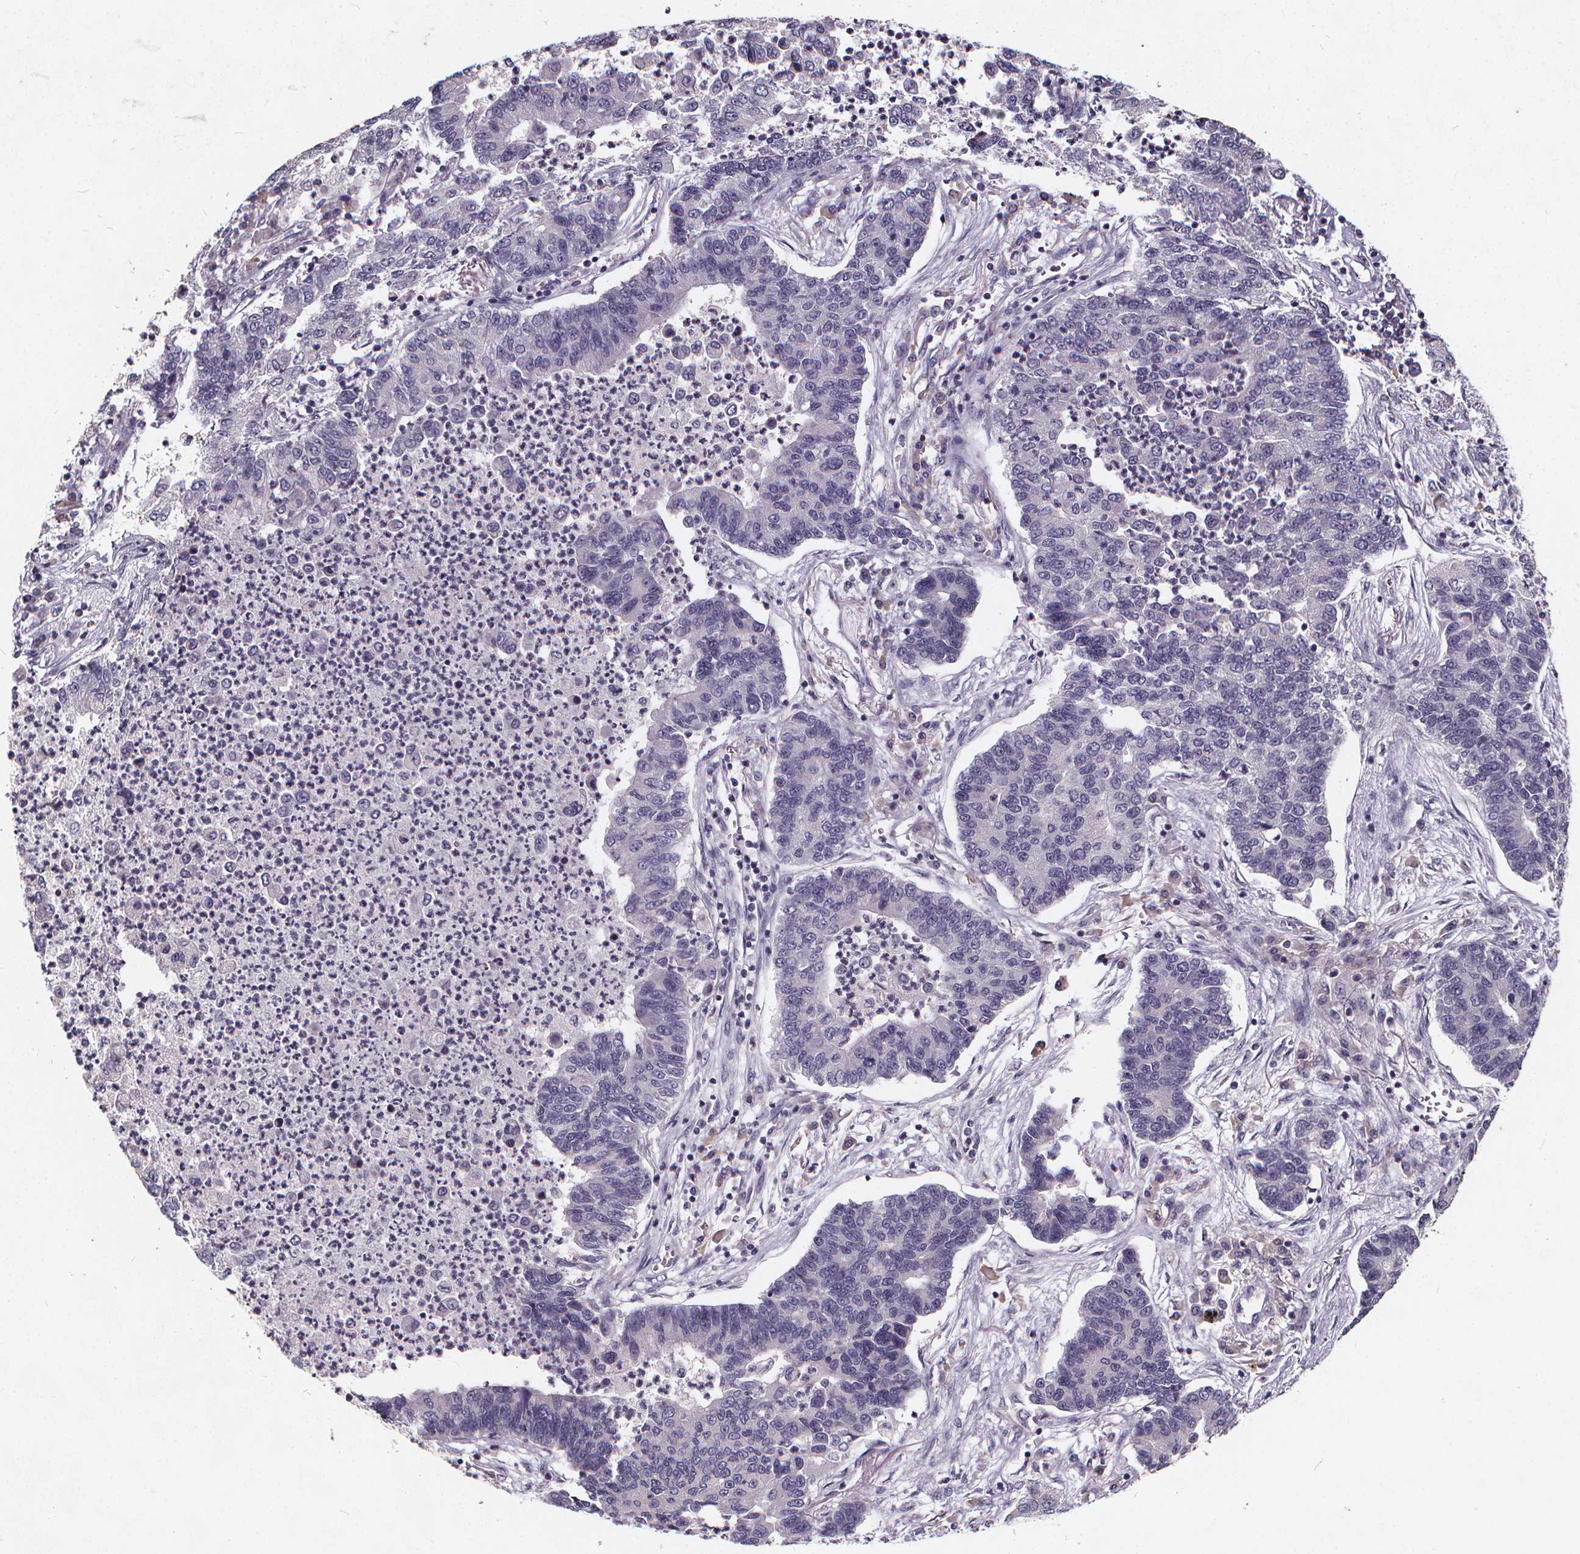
{"staining": {"intensity": "negative", "quantity": "none", "location": "none"}, "tissue": "lung cancer", "cell_type": "Tumor cells", "image_type": "cancer", "snomed": [{"axis": "morphology", "description": "Adenocarcinoma, NOS"}, {"axis": "topography", "description": "Lung"}], "caption": "This is an immunohistochemistry (IHC) histopathology image of lung adenocarcinoma. There is no expression in tumor cells.", "gene": "TSPAN14", "patient": {"sex": "female", "age": 57}}